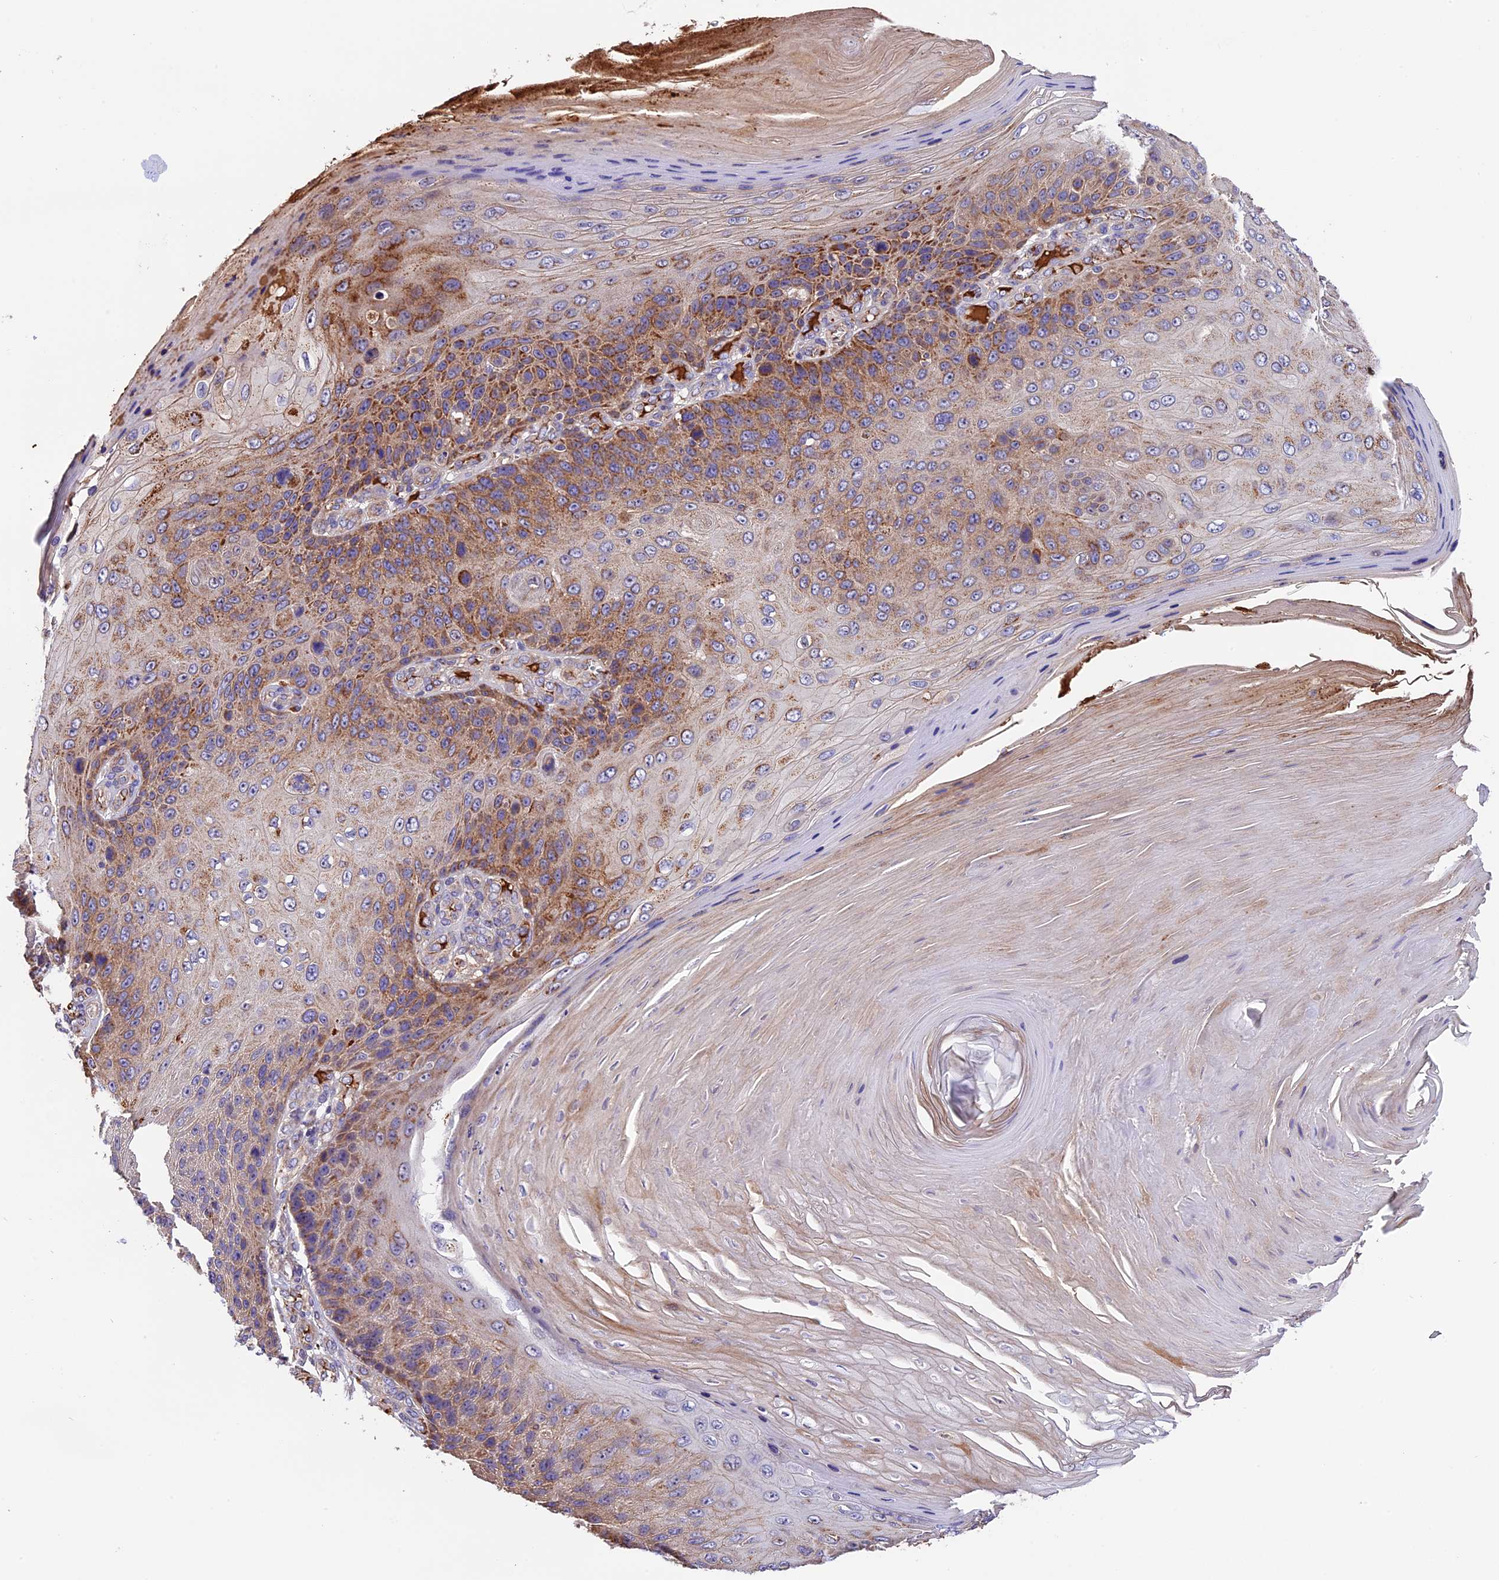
{"staining": {"intensity": "moderate", "quantity": ">75%", "location": "cytoplasmic/membranous"}, "tissue": "skin cancer", "cell_type": "Tumor cells", "image_type": "cancer", "snomed": [{"axis": "morphology", "description": "Squamous cell carcinoma, NOS"}, {"axis": "topography", "description": "Skin"}], "caption": "Immunohistochemistry (IHC) image of human skin cancer stained for a protein (brown), which shows medium levels of moderate cytoplasmic/membranous staining in about >75% of tumor cells.", "gene": "METTL22", "patient": {"sex": "female", "age": 88}}